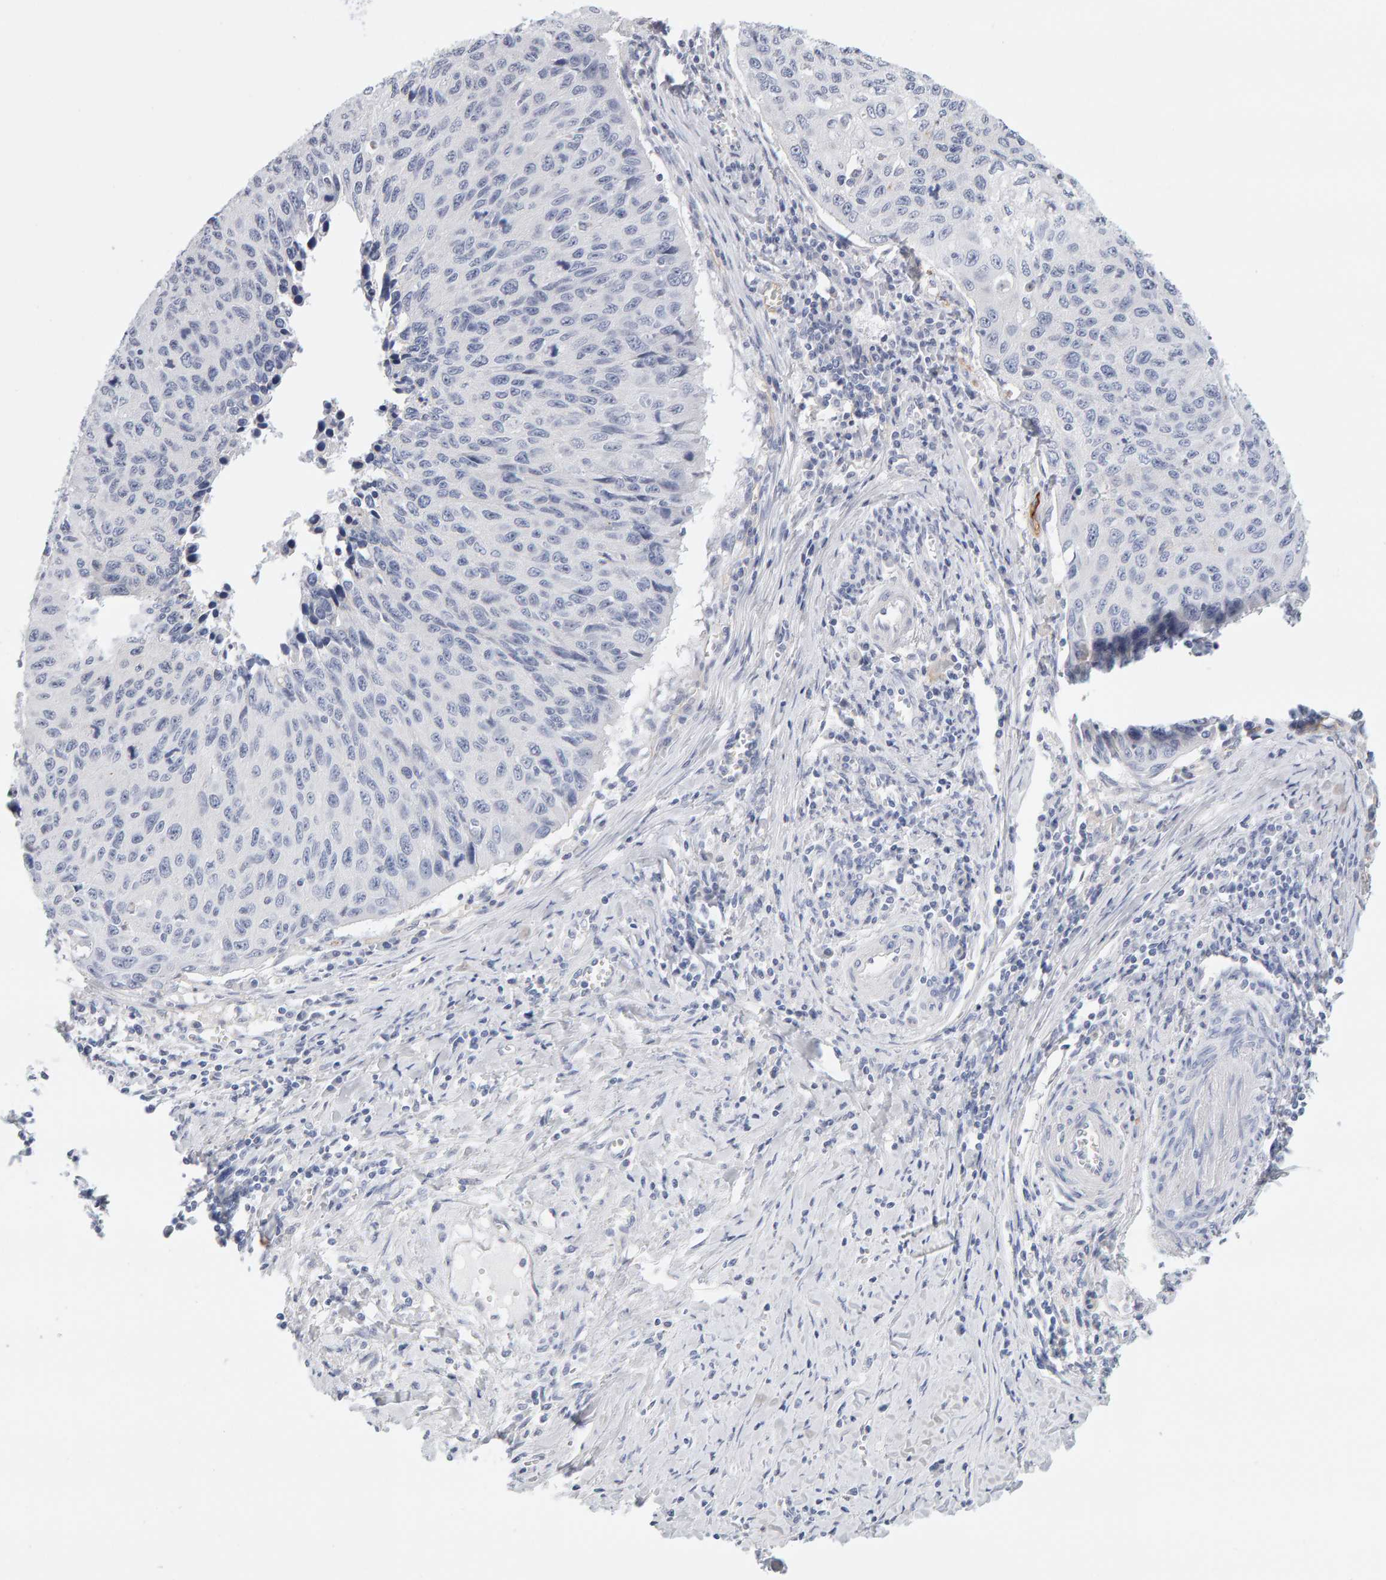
{"staining": {"intensity": "negative", "quantity": "none", "location": "none"}, "tissue": "cervical cancer", "cell_type": "Tumor cells", "image_type": "cancer", "snomed": [{"axis": "morphology", "description": "Squamous cell carcinoma, NOS"}, {"axis": "topography", "description": "Cervix"}], "caption": "High power microscopy image of an immunohistochemistry histopathology image of cervical cancer (squamous cell carcinoma), revealing no significant positivity in tumor cells. The staining was performed using DAB (3,3'-diaminobenzidine) to visualize the protein expression in brown, while the nuclei were stained in blue with hematoxylin (Magnification: 20x).", "gene": "METRNL", "patient": {"sex": "female", "age": 53}}